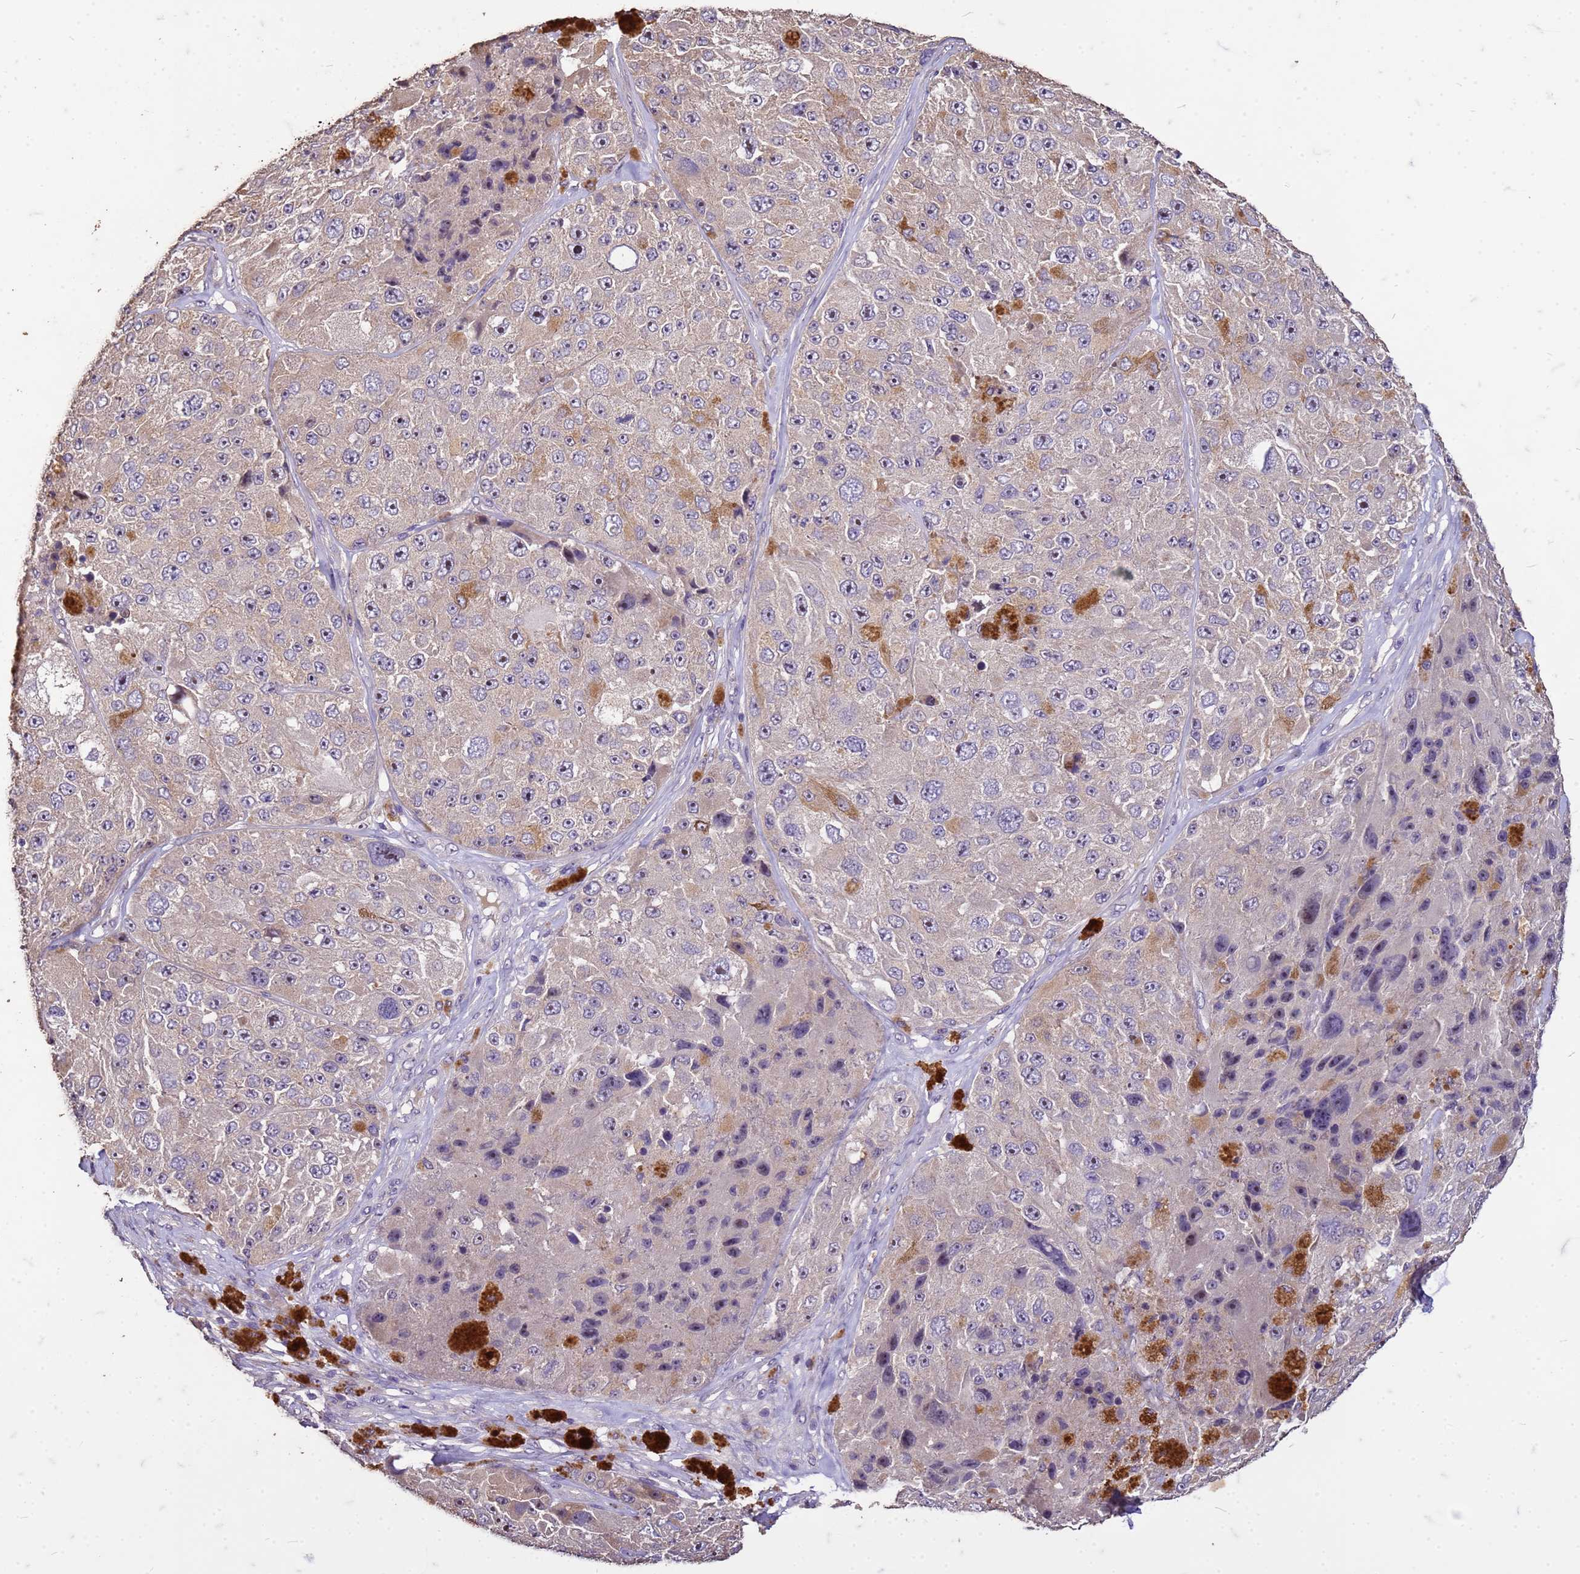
{"staining": {"intensity": "moderate", "quantity": "<25%", "location": "nuclear"}, "tissue": "melanoma", "cell_type": "Tumor cells", "image_type": "cancer", "snomed": [{"axis": "morphology", "description": "Malignant melanoma, Metastatic site"}, {"axis": "topography", "description": "Lymph node"}], "caption": "Protein staining demonstrates moderate nuclear expression in about <25% of tumor cells in malignant melanoma (metastatic site).", "gene": "FAM184B", "patient": {"sex": "male", "age": 62}}